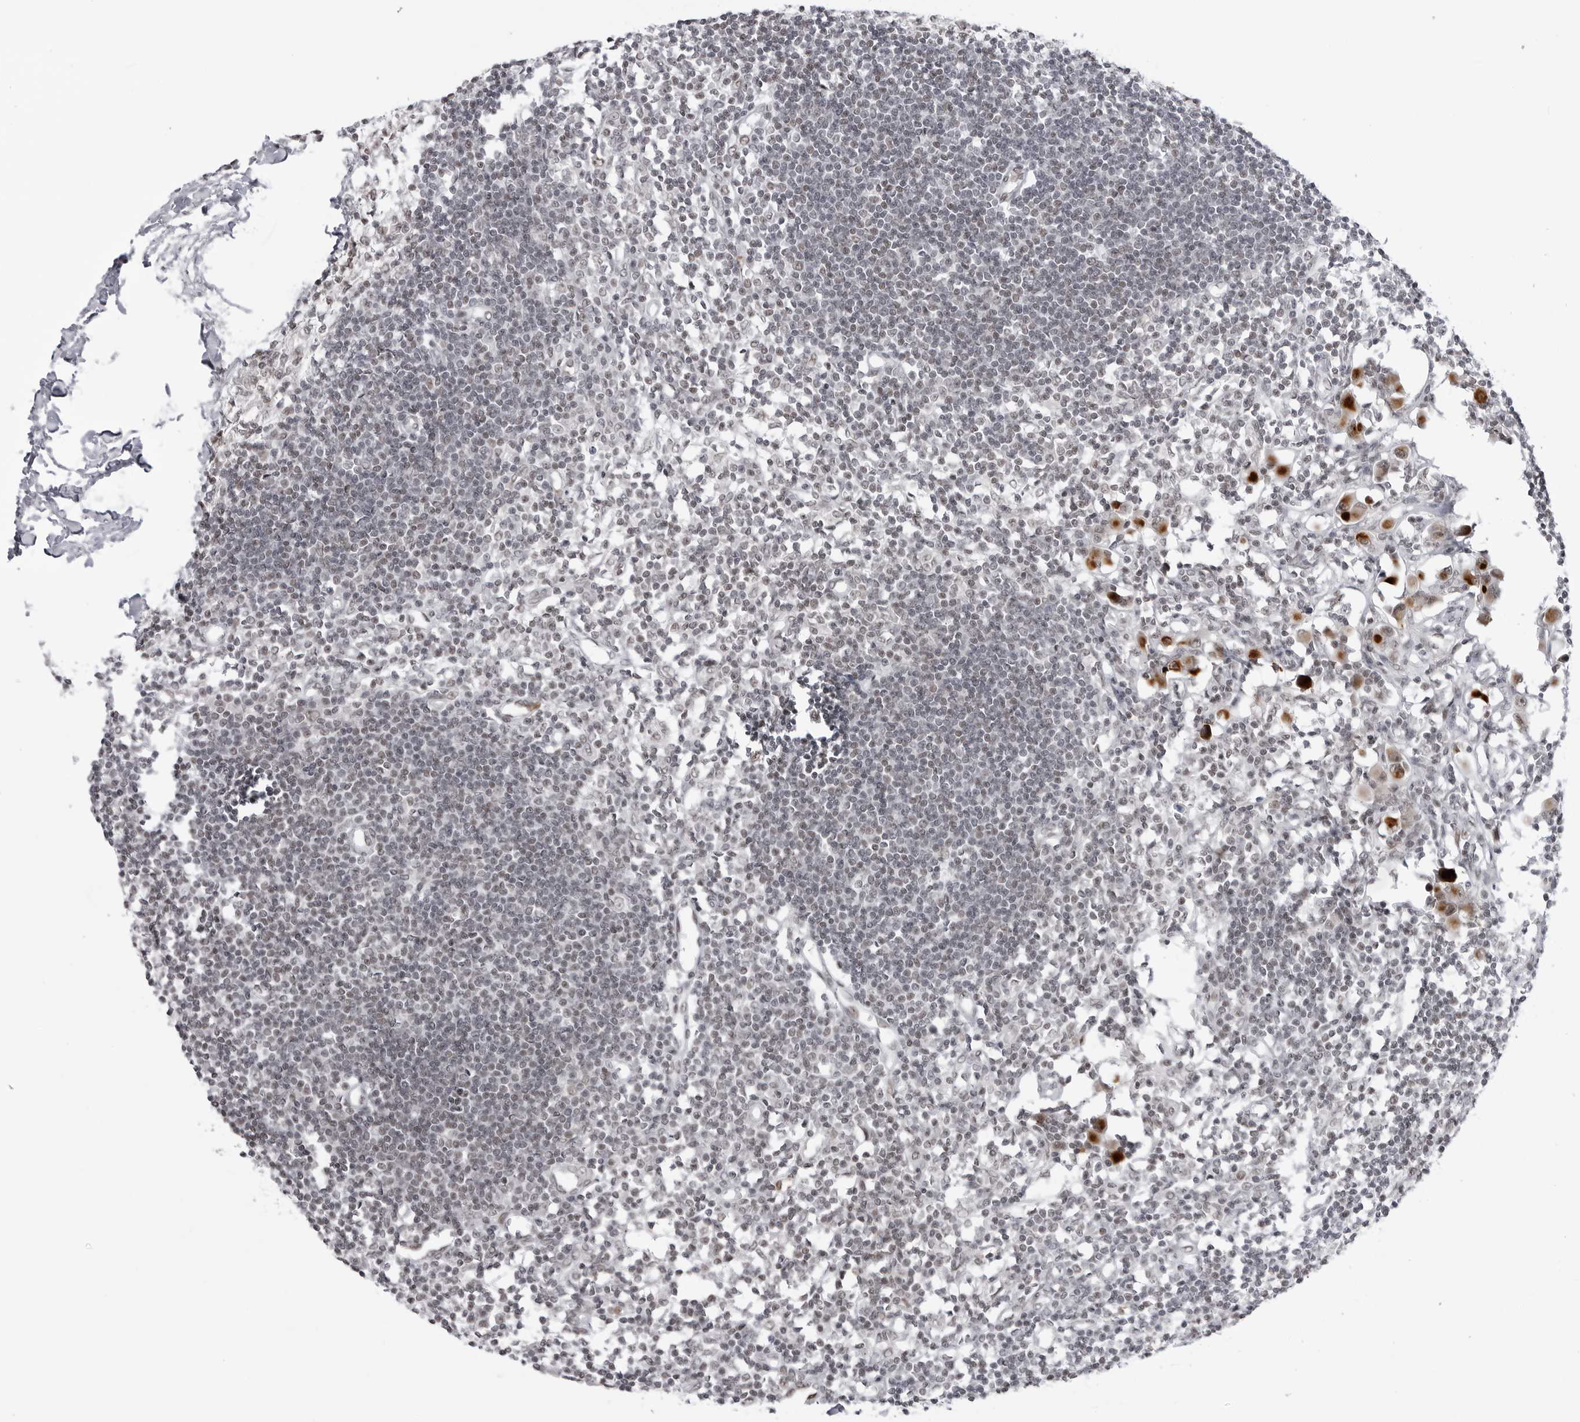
{"staining": {"intensity": "weak", "quantity": ">75%", "location": "nuclear"}, "tissue": "lymph node", "cell_type": "Germinal center cells", "image_type": "normal", "snomed": [{"axis": "morphology", "description": "Normal tissue, NOS"}, {"axis": "morphology", "description": "Malignant melanoma, Metastatic site"}, {"axis": "topography", "description": "Lymph node"}], "caption": "Normal lymph node was stained to show a protein in brown. There is low levels of weak nuclear expression in approximately >75% of germinal center cells. The protein is stained brown, and the nuclei are stained in blue (DAB (3,3'-diaminobenzidine) IHC with brightfield microscopy, high magnification).", "gene": "TRIM66", "patient": {"sex": "male", "age": 41}}